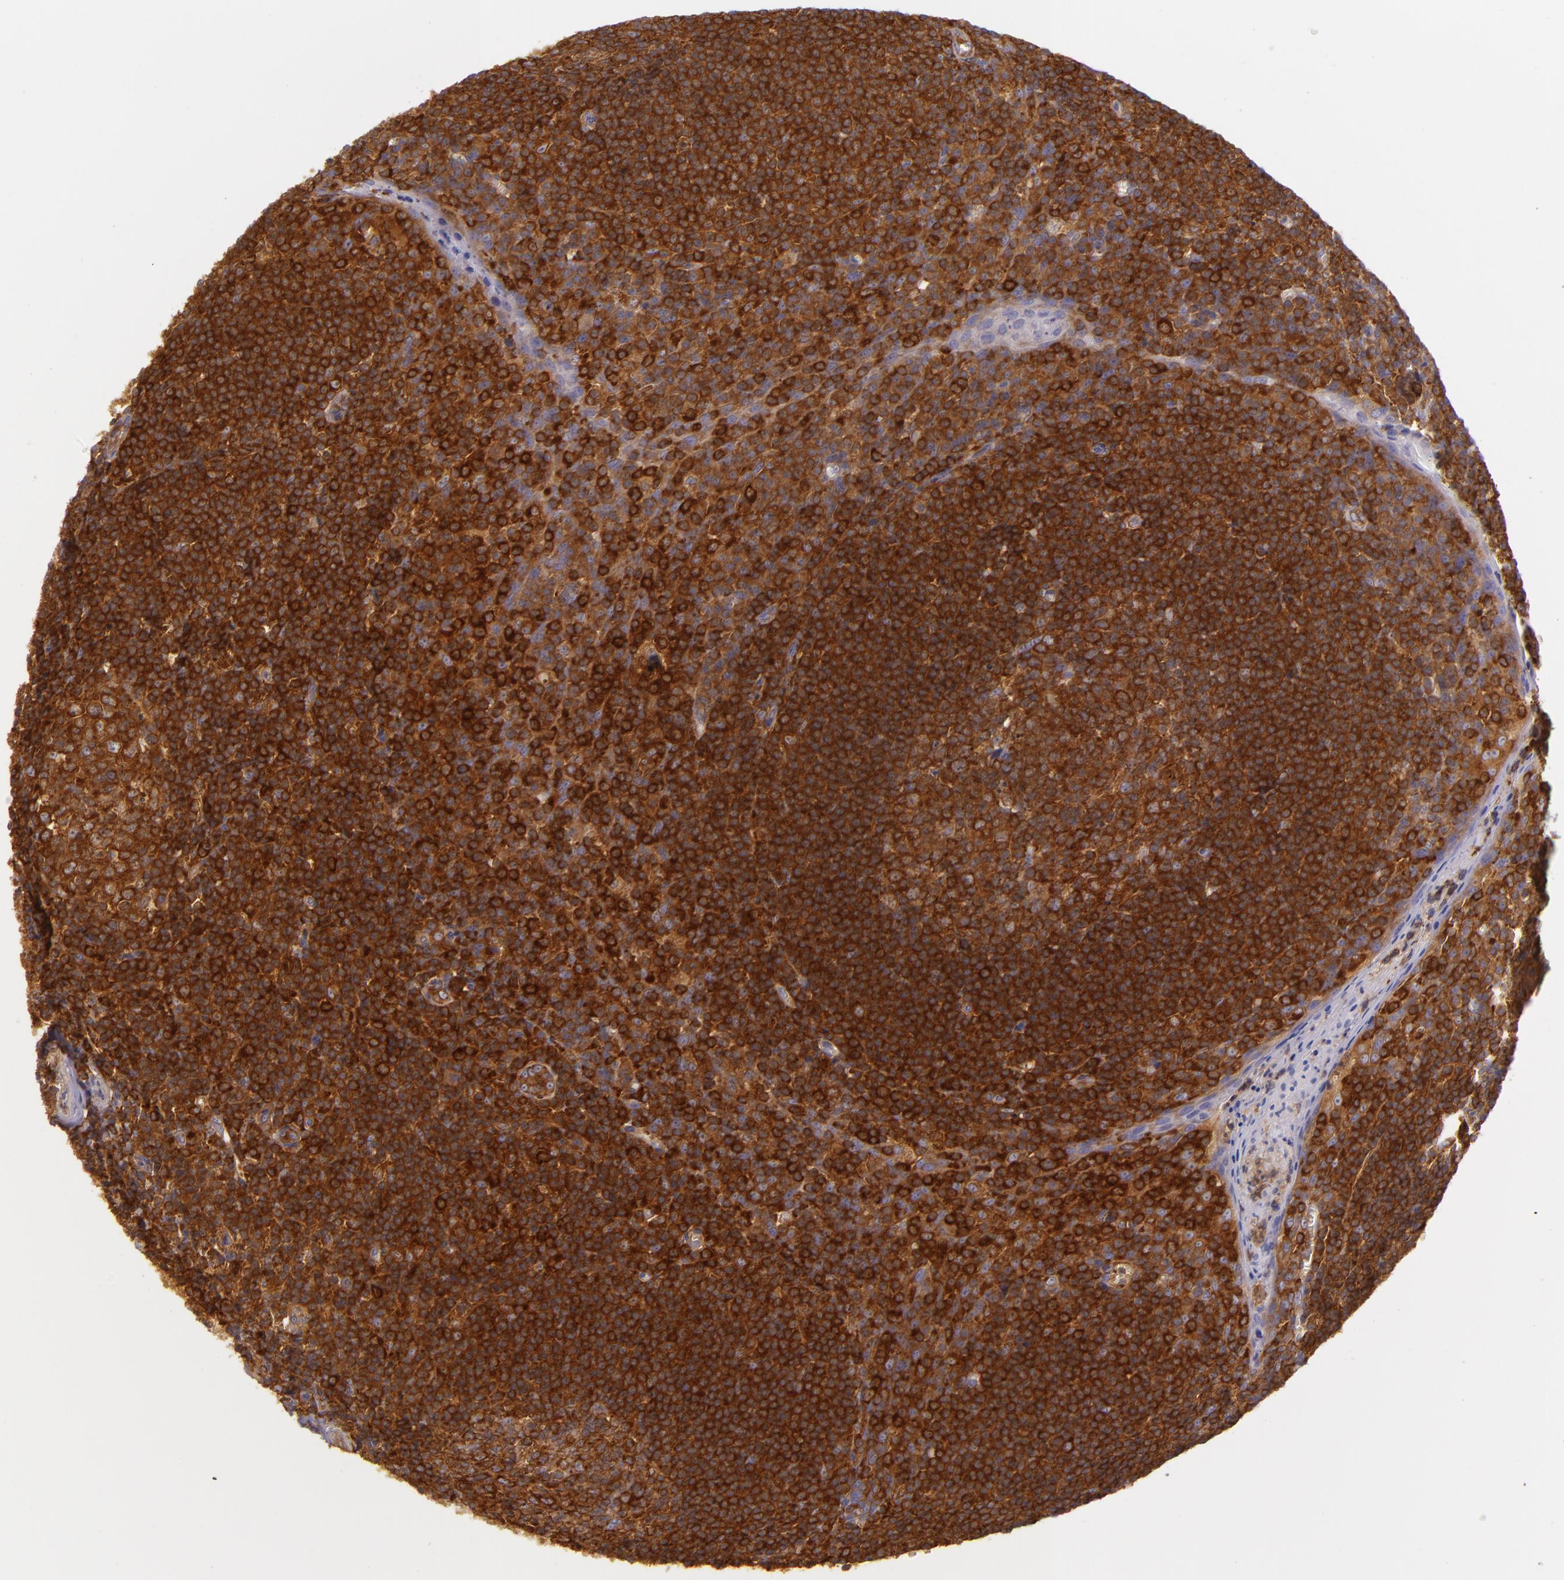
{"staining": {"intensity": "strong", "quantity": ">75%", "location": "cytoplasmic/membranous"}, "tissue": "tonsil", "cell_type": "Germinal center cells", "image_type": "normal", "snomed": [{"axis": "morphology", "description": "Normal tissue, NOS"}, {"axis": "topography", "description": "Tonsil"}], "caption": "An immunohistochemistry image of normal tissue is shown. Protein staining in brown labels strong cytoplasmic/membranous positivity in tonsil within germinal center cells.", "gene": "TLN1", "patient": {"sex": "male", "age": 31}}